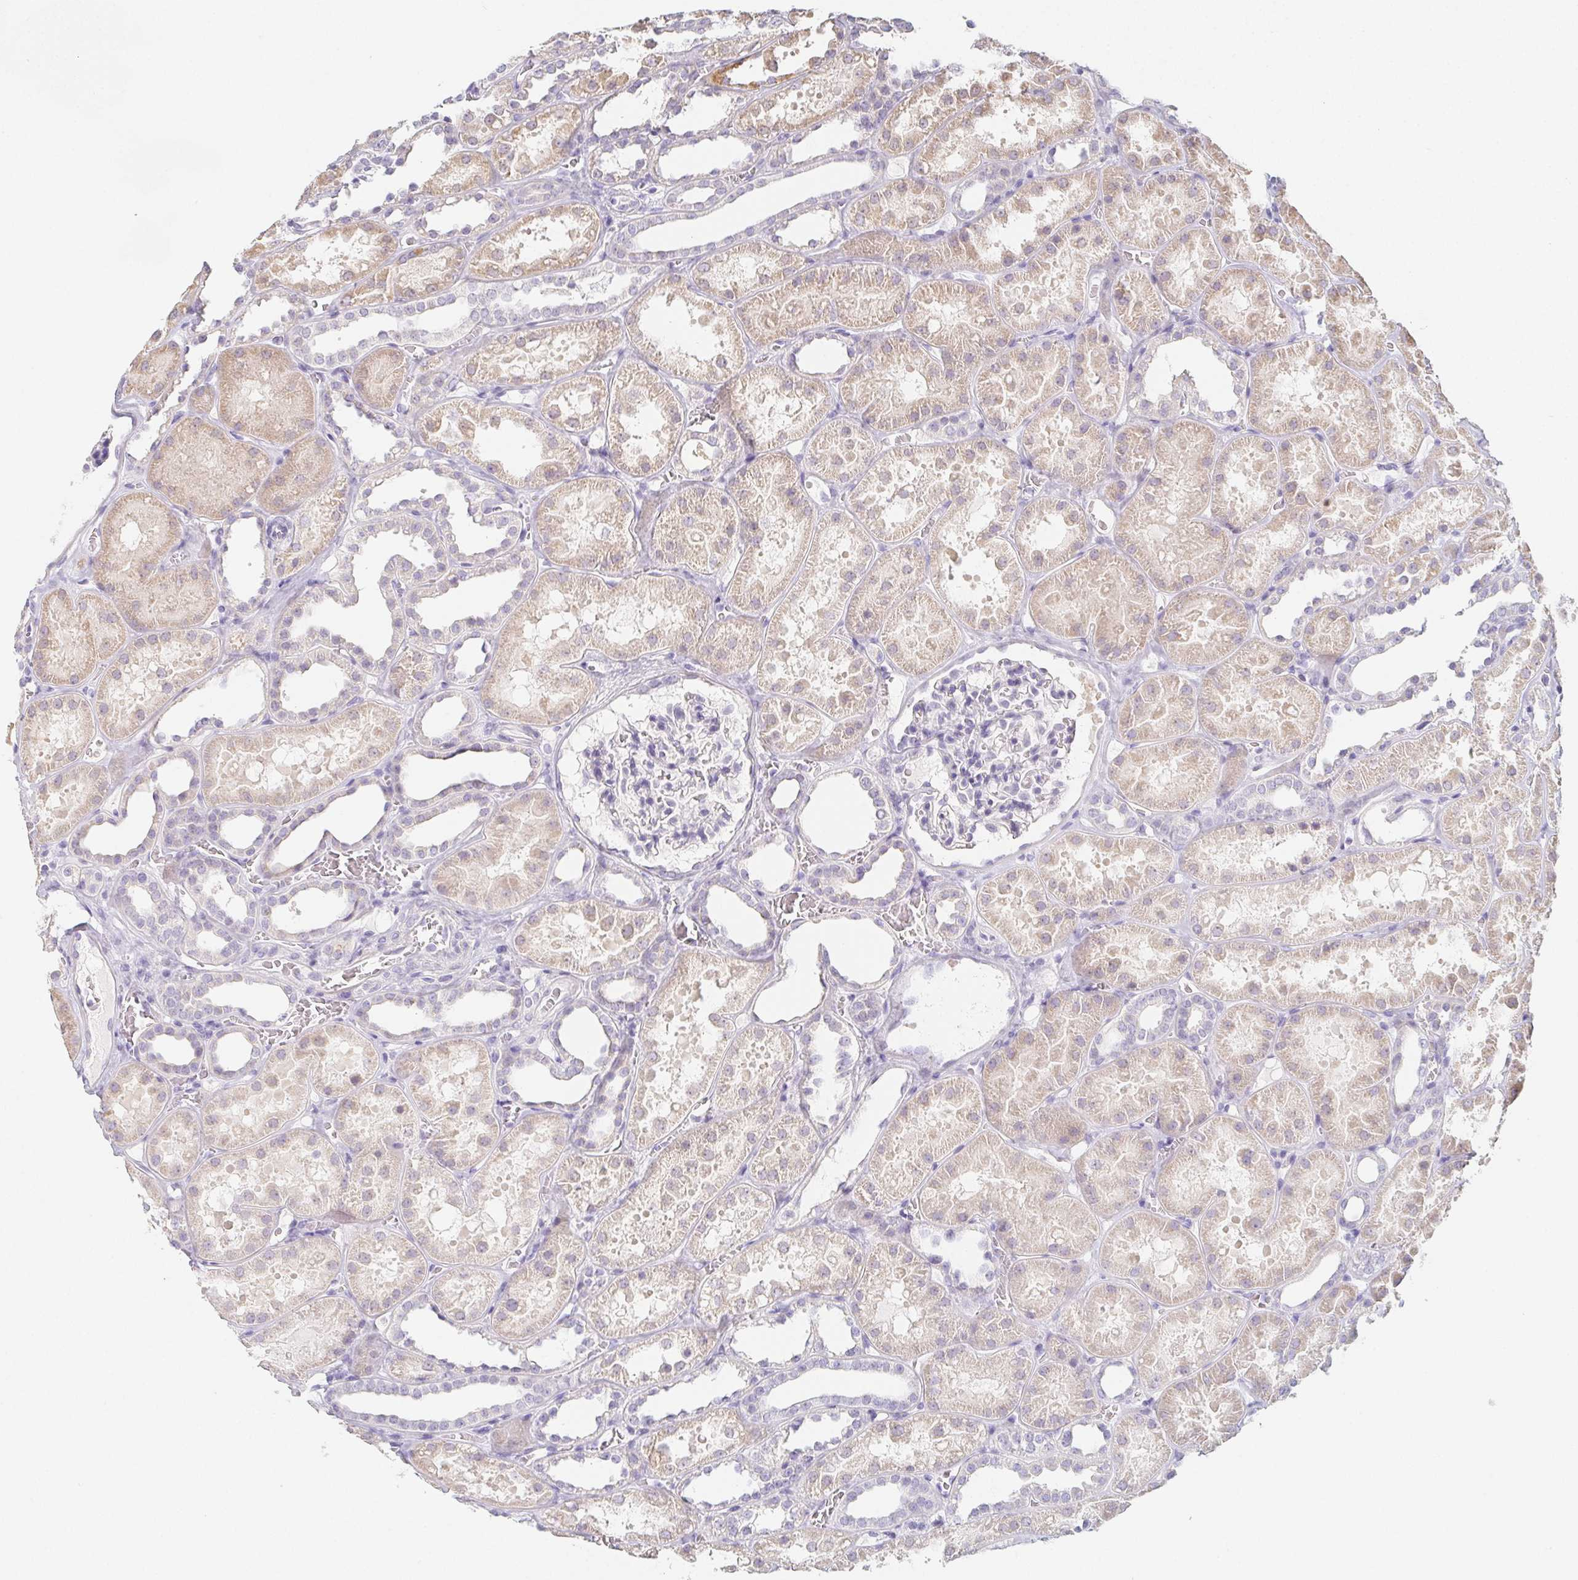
{"staining": {"intensity": "negative", "quantity": "none", "location": "none"}, "tissue": "kidney", "cell_type": "Cells in glomeruli", "image_type": "normal", "snomed": [{"axis": "morphology", "description": "Normal tissue, NOS"}, {"axis": "topography", "description": "Kidney"}], "caption": "Immunohistochemistry photomicrograph of unremarkable human kidney stained for a protein (brown), which displays no expression in cells in glomeruli.", "gene": "GLIPR1L1", "patient": {"sex": "female", "age": 41}}